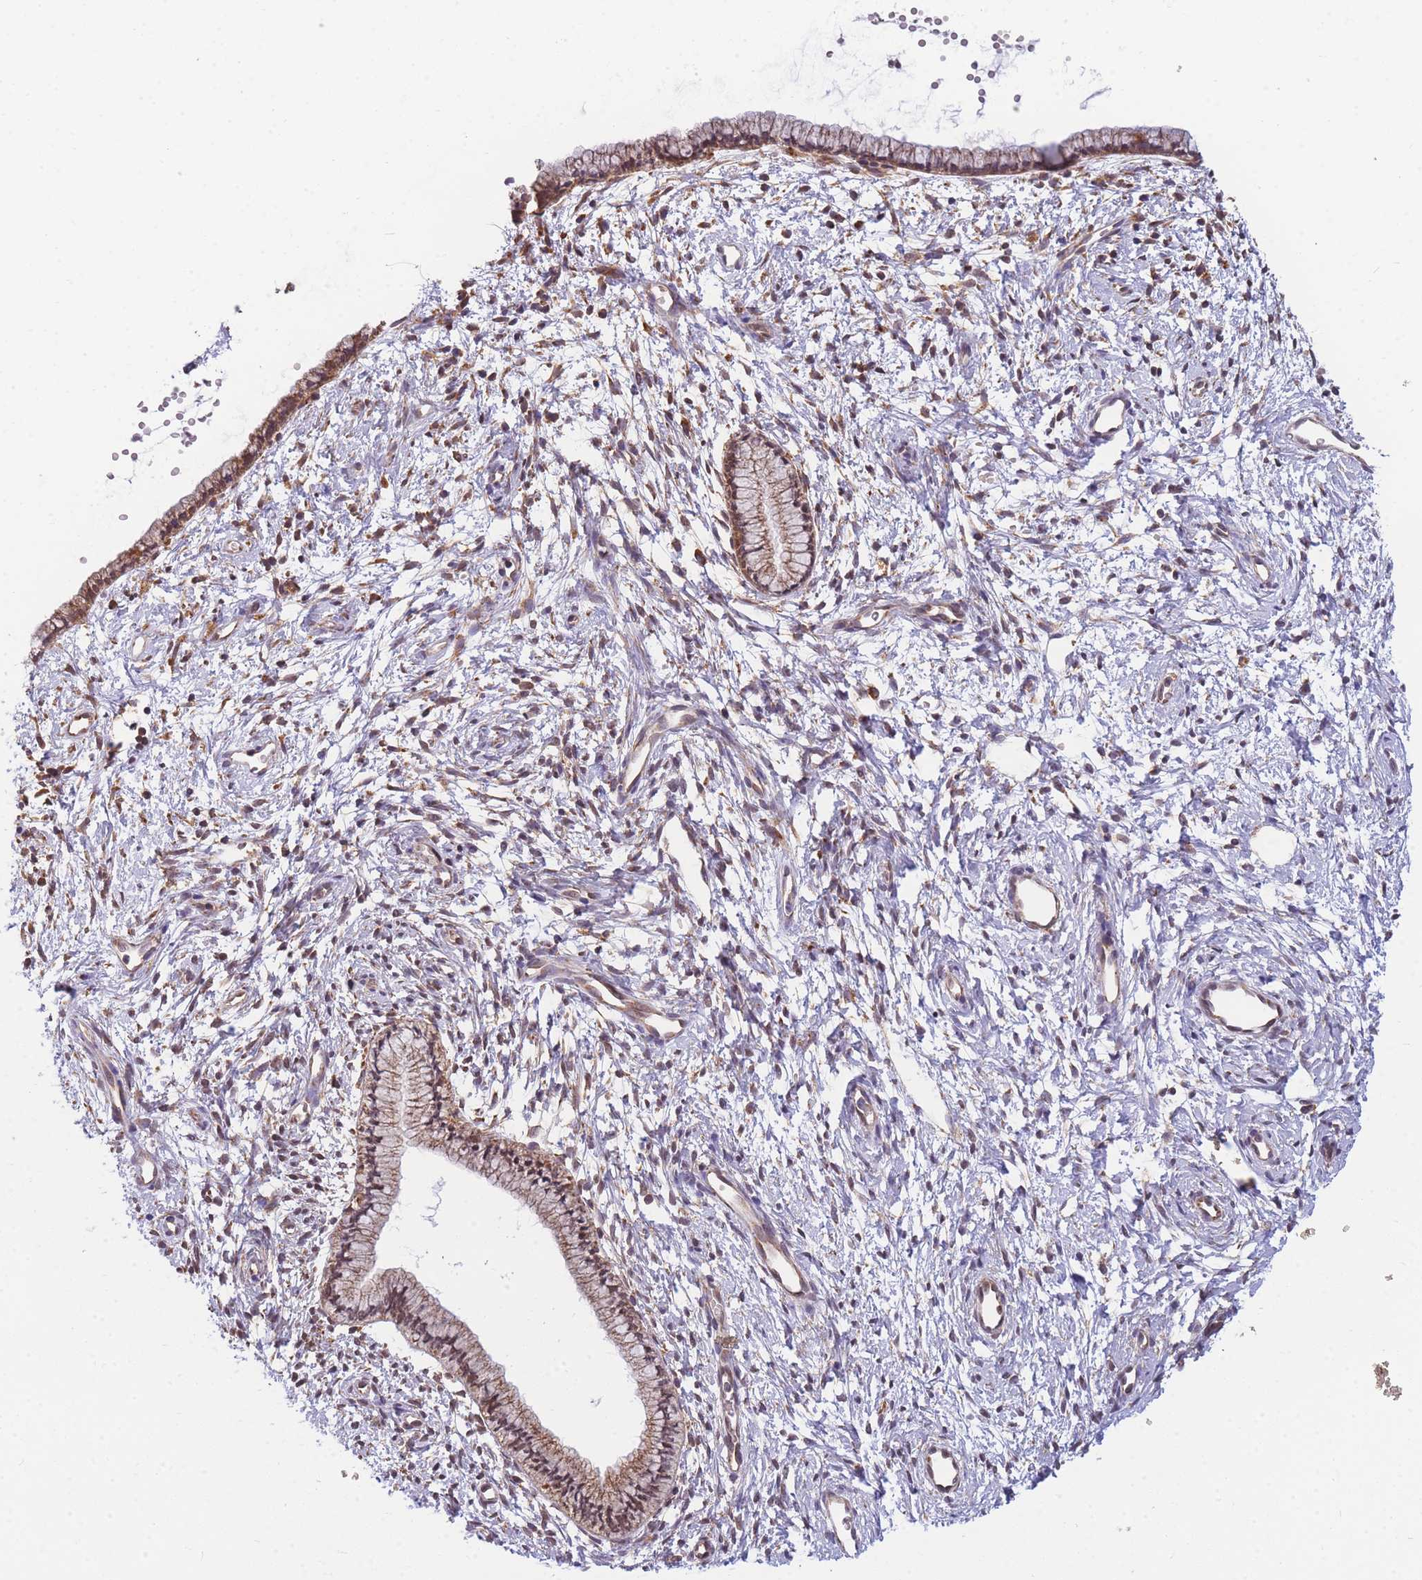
{"staining": {"intensity": "moderate", "quantity": ">75%", "location": "cytoplasmic/membranous"}, "tissue": "cervix", "cell_type": "Glandular cells", "image_type": "normal", "snomed": [{"axis": "morphology", "description": "Normal tissue, NOS"}, {"axis": "topography", "description": "Cervix"}], "caption": "Protein positivity by immunohistochemistry shows moderate cytoplasmic/membranous expression in about >75% of glandular cells in unremarkable cervix.", "gene": "ENSG00000276345", "patient": {"sex": "female", "age": 57}}